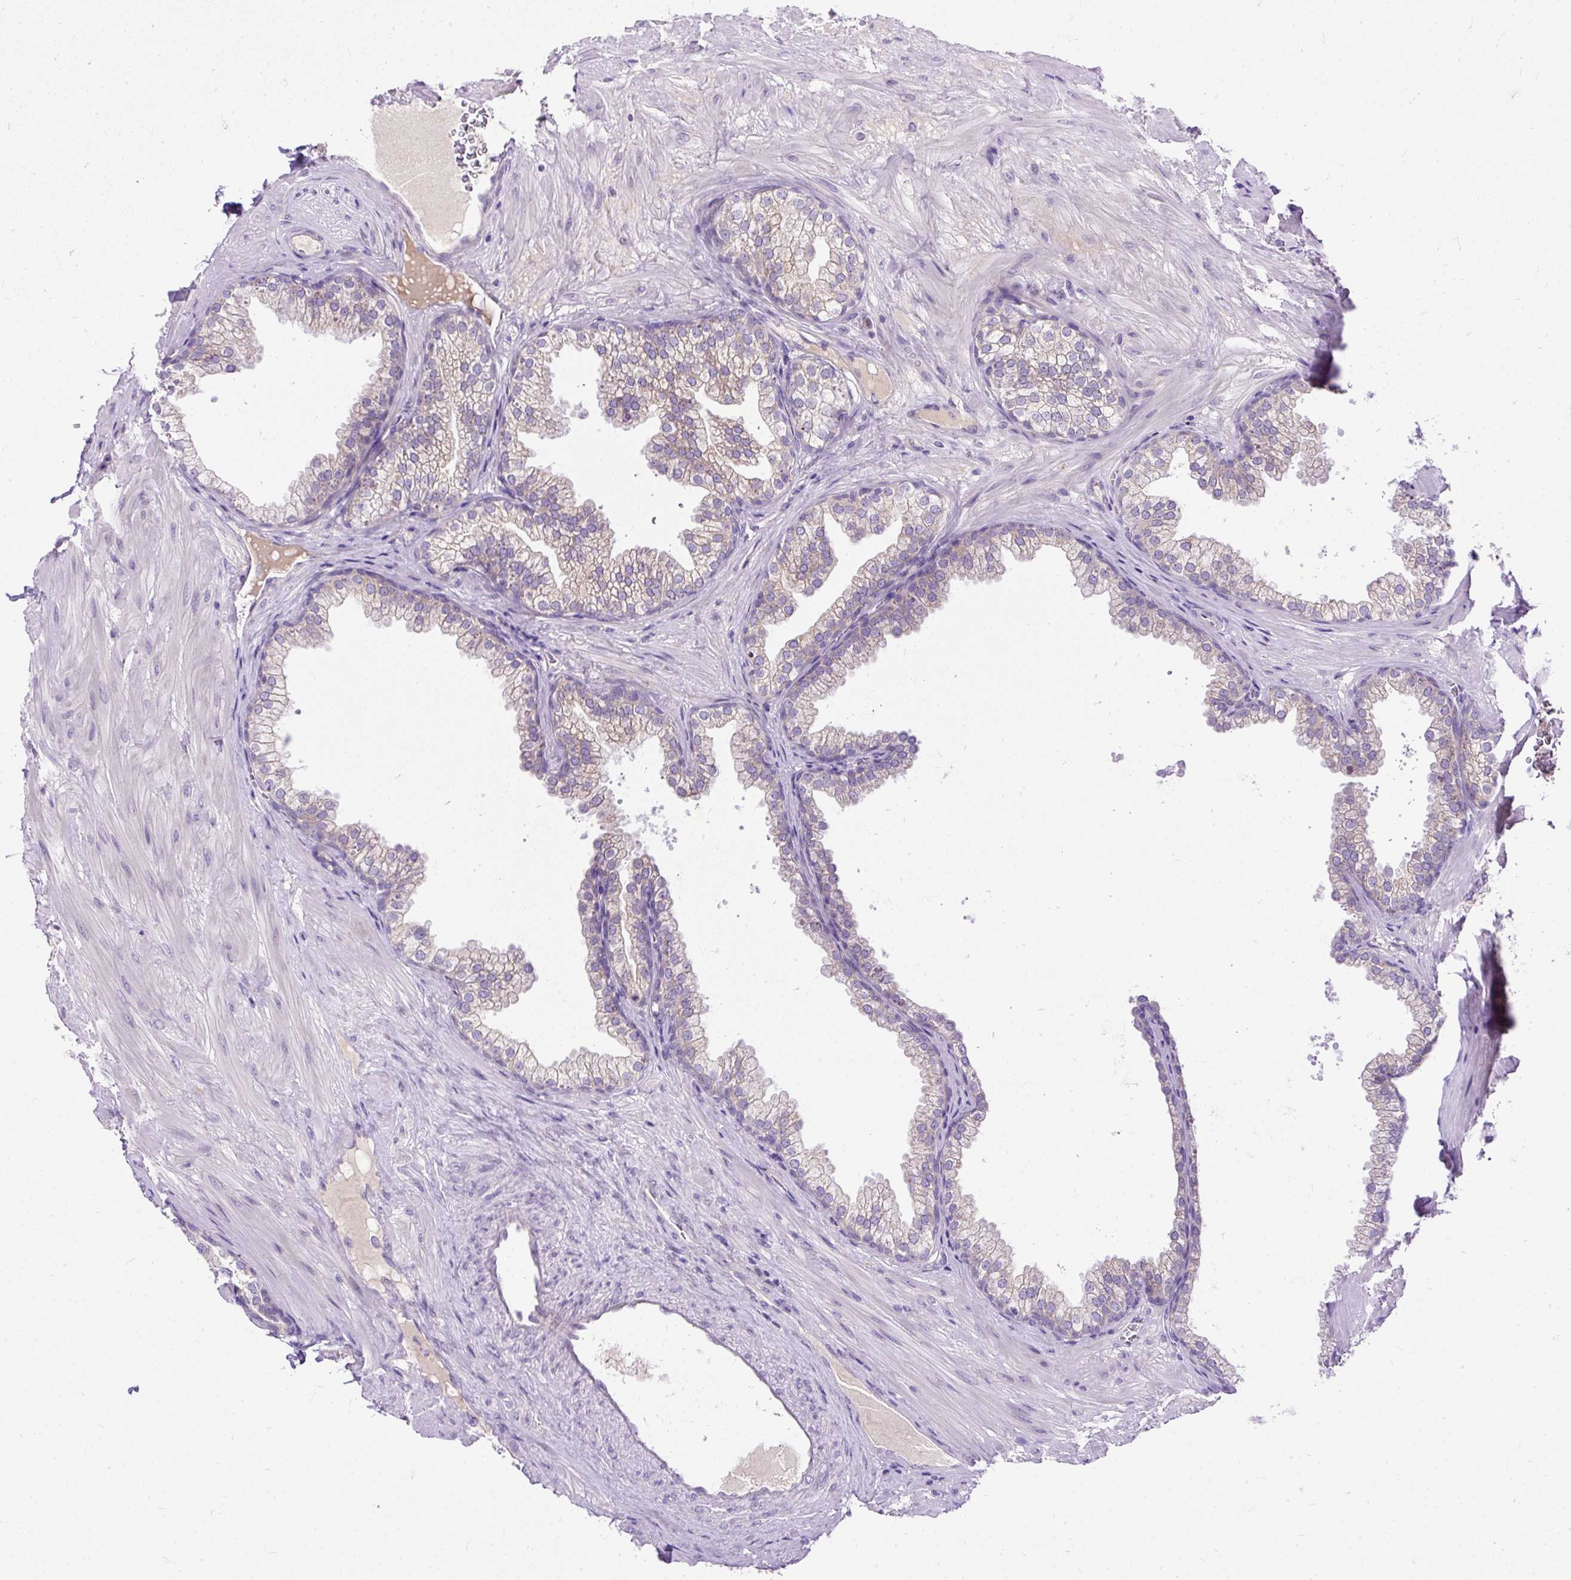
{"staining": {"intensity": "weak", "quantity": "25%-75%", "location": "cytoplasmic/membranous"}, "tissue": "prostate", "cell_type": "Glandular cells", "image_type": "normal", "snomed": [{"axis": "morphology", "description": "Normal tissue, NOS"}, {"axis": "topography", "description": "Prostate"}], "caption": "Immunohistochemistry (IHC) of benign human prostate exhibits low levels of weak cytoplasmic/membranous staining in approximately 25%-75% of glandular cells.", "gene": "AMFR", "patient": {"sex": "male", "age": 37}}